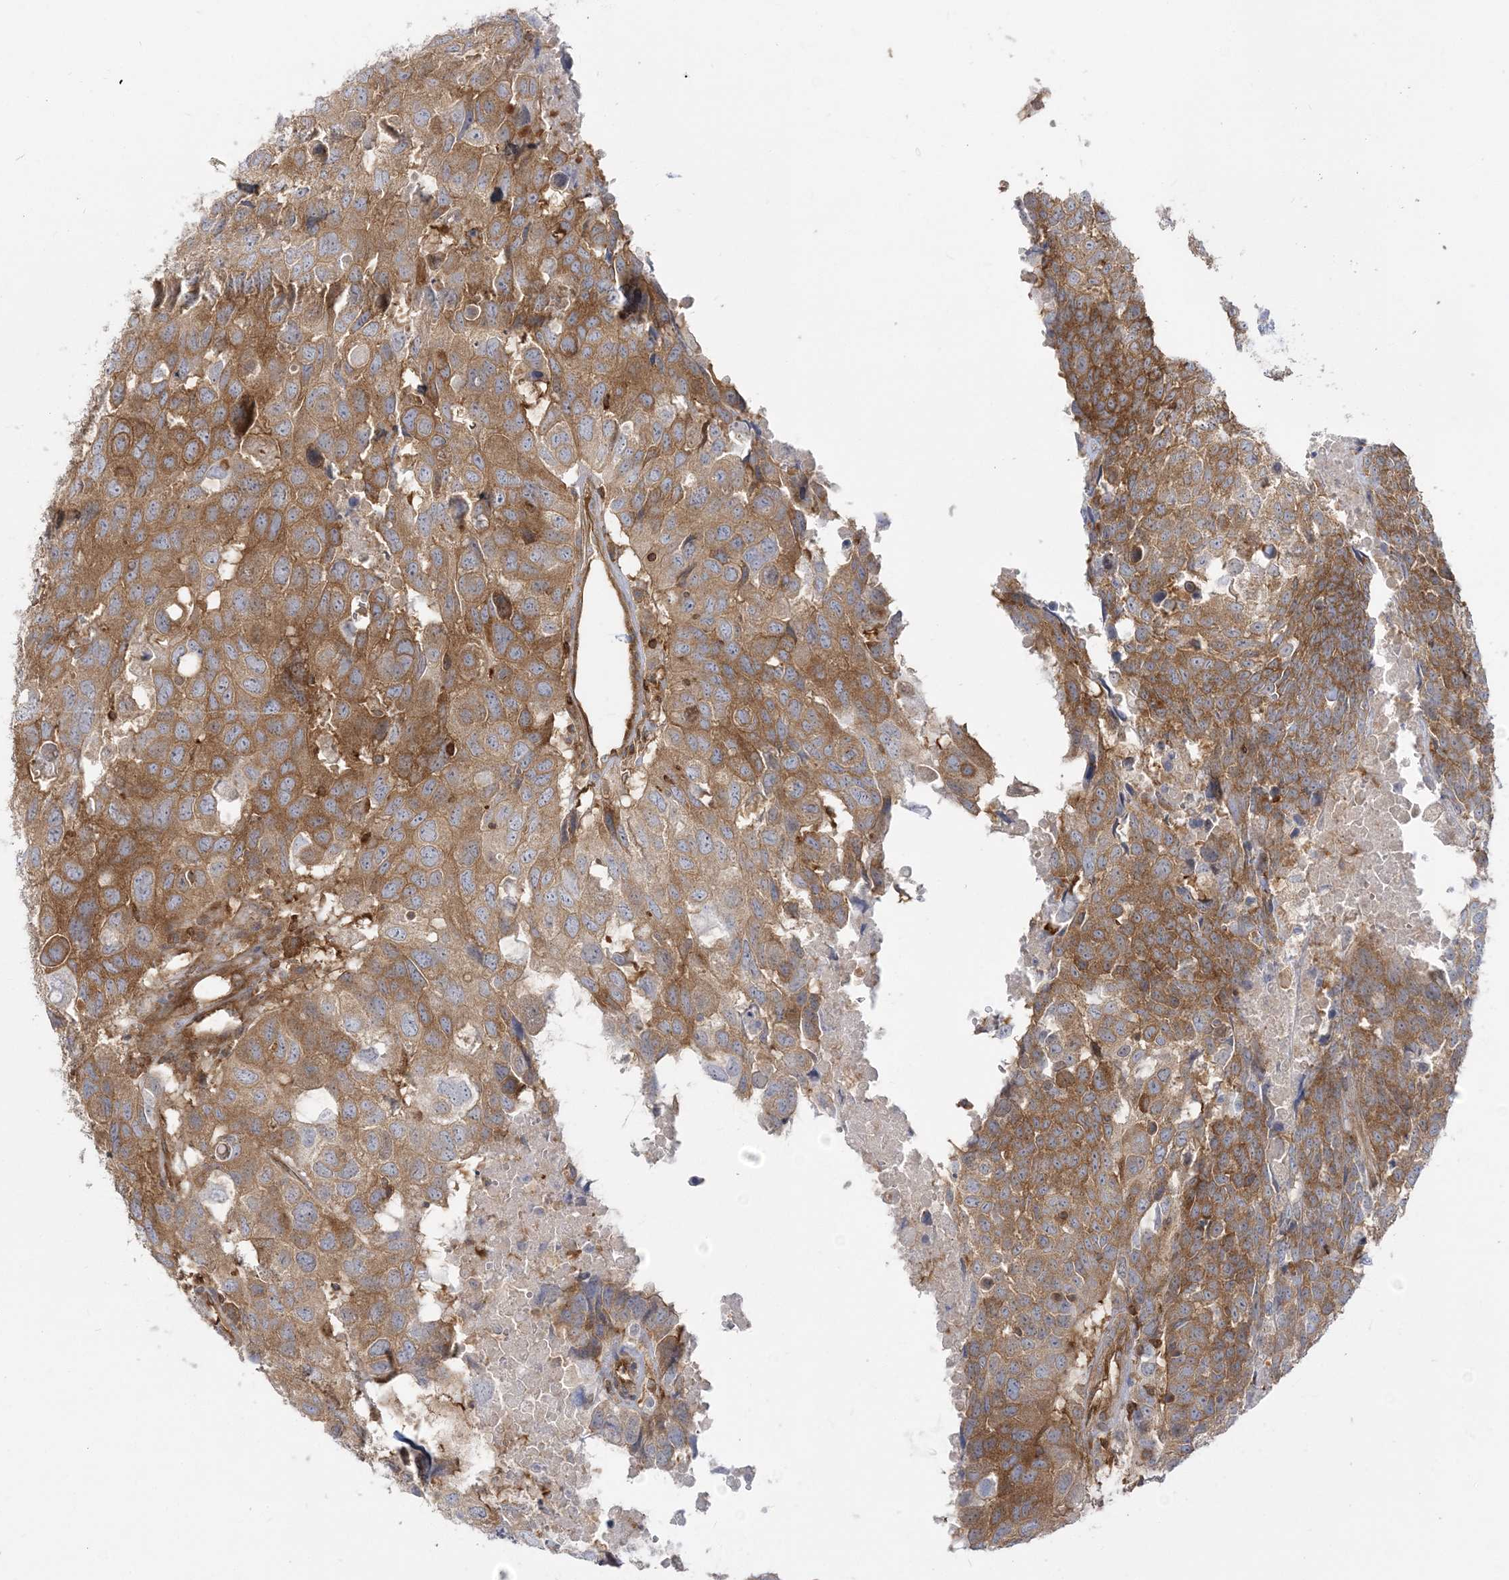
{"staining": {"intensity": "moderate", "quantity": ">75%", "location": "cytoplasmic/membranous"}, "tissue": "head and neck cancer", "cell_type": "Tumor cells", "image_type": "cancer", "snomed": [{"axis": "morphology", "description": "Squamous cell carcinoma, NOS"}, {"axis": "topography", "description": "Head-Neck"}], "caption": "Protein expression analysis of human head and neck cancer (squamous cell carcinoma) reveals moderate cytoplasmic/membranous positivity in about >75% of tumor cells. The staining was performed using DAB (3,3'-diaminobenzidine), with brown indicating positive protein expression. Nuclei are stained blue with hematoxylin.", "gene": "STAM", "patient": {"sex": "male", "age": 66}}